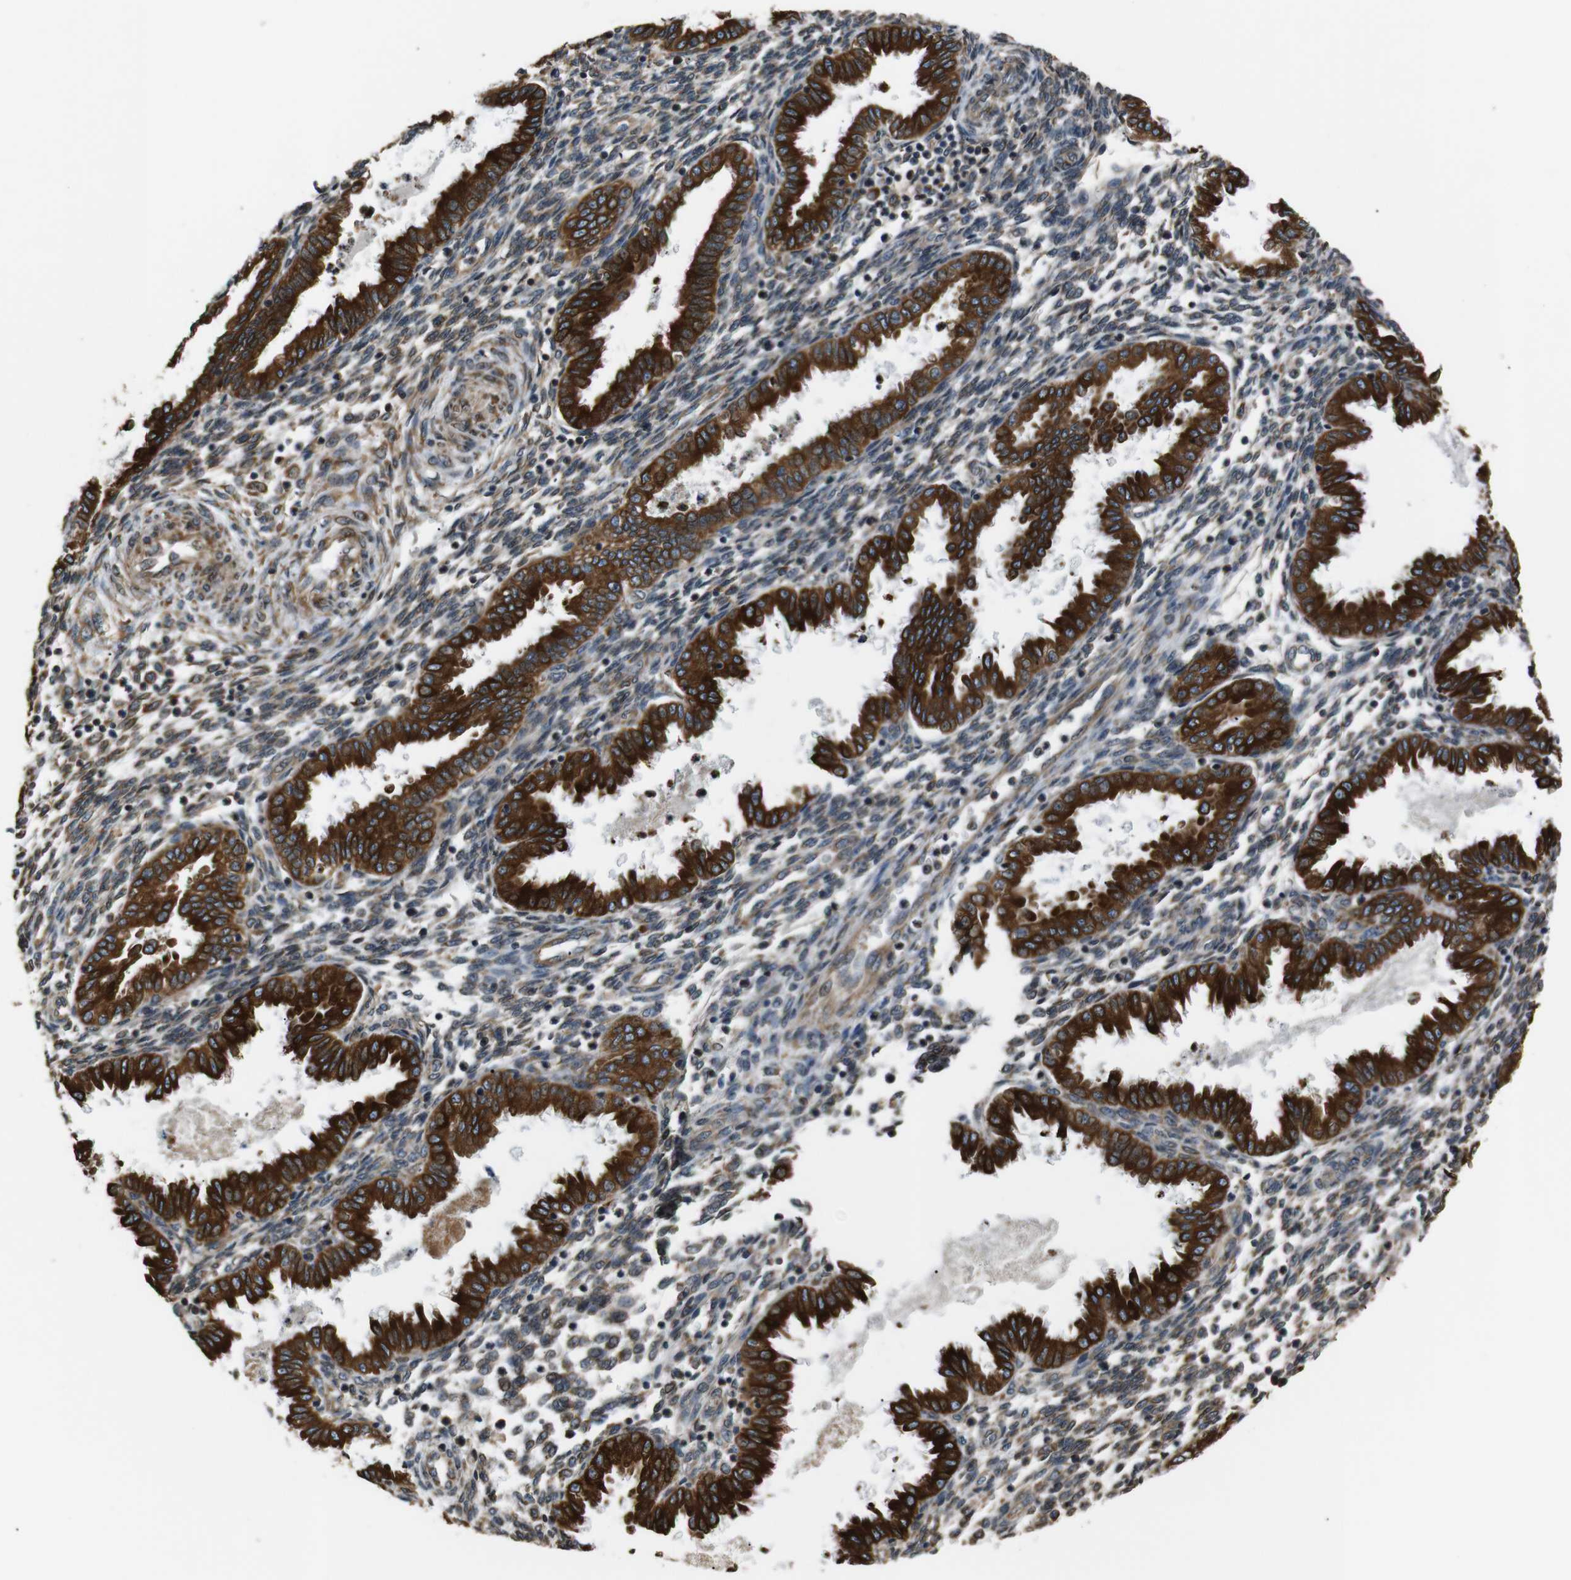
{"staining": {"intensity": "weak", "quantity": ">75%", "location": "cytoplasmic/membranous"}, "tissue": "endometrium", "cell_type": "Cells in endometrial stroma", "image_type": "normal", "snomed": [{"axis": "morphology", "description": "Normal tissue, NOS"}, {"axis": "topography", "description": "Endometrium"}], "caption": "The micrograph demonstrates immunohistochemical staining of unremarkable endometrium. There is weak cytoplasmic/membranous expression is identified in about >75% of cells in endometrial stroma.", "gene": "TMED2", "patient": {"sex": "female", "age": 33}}